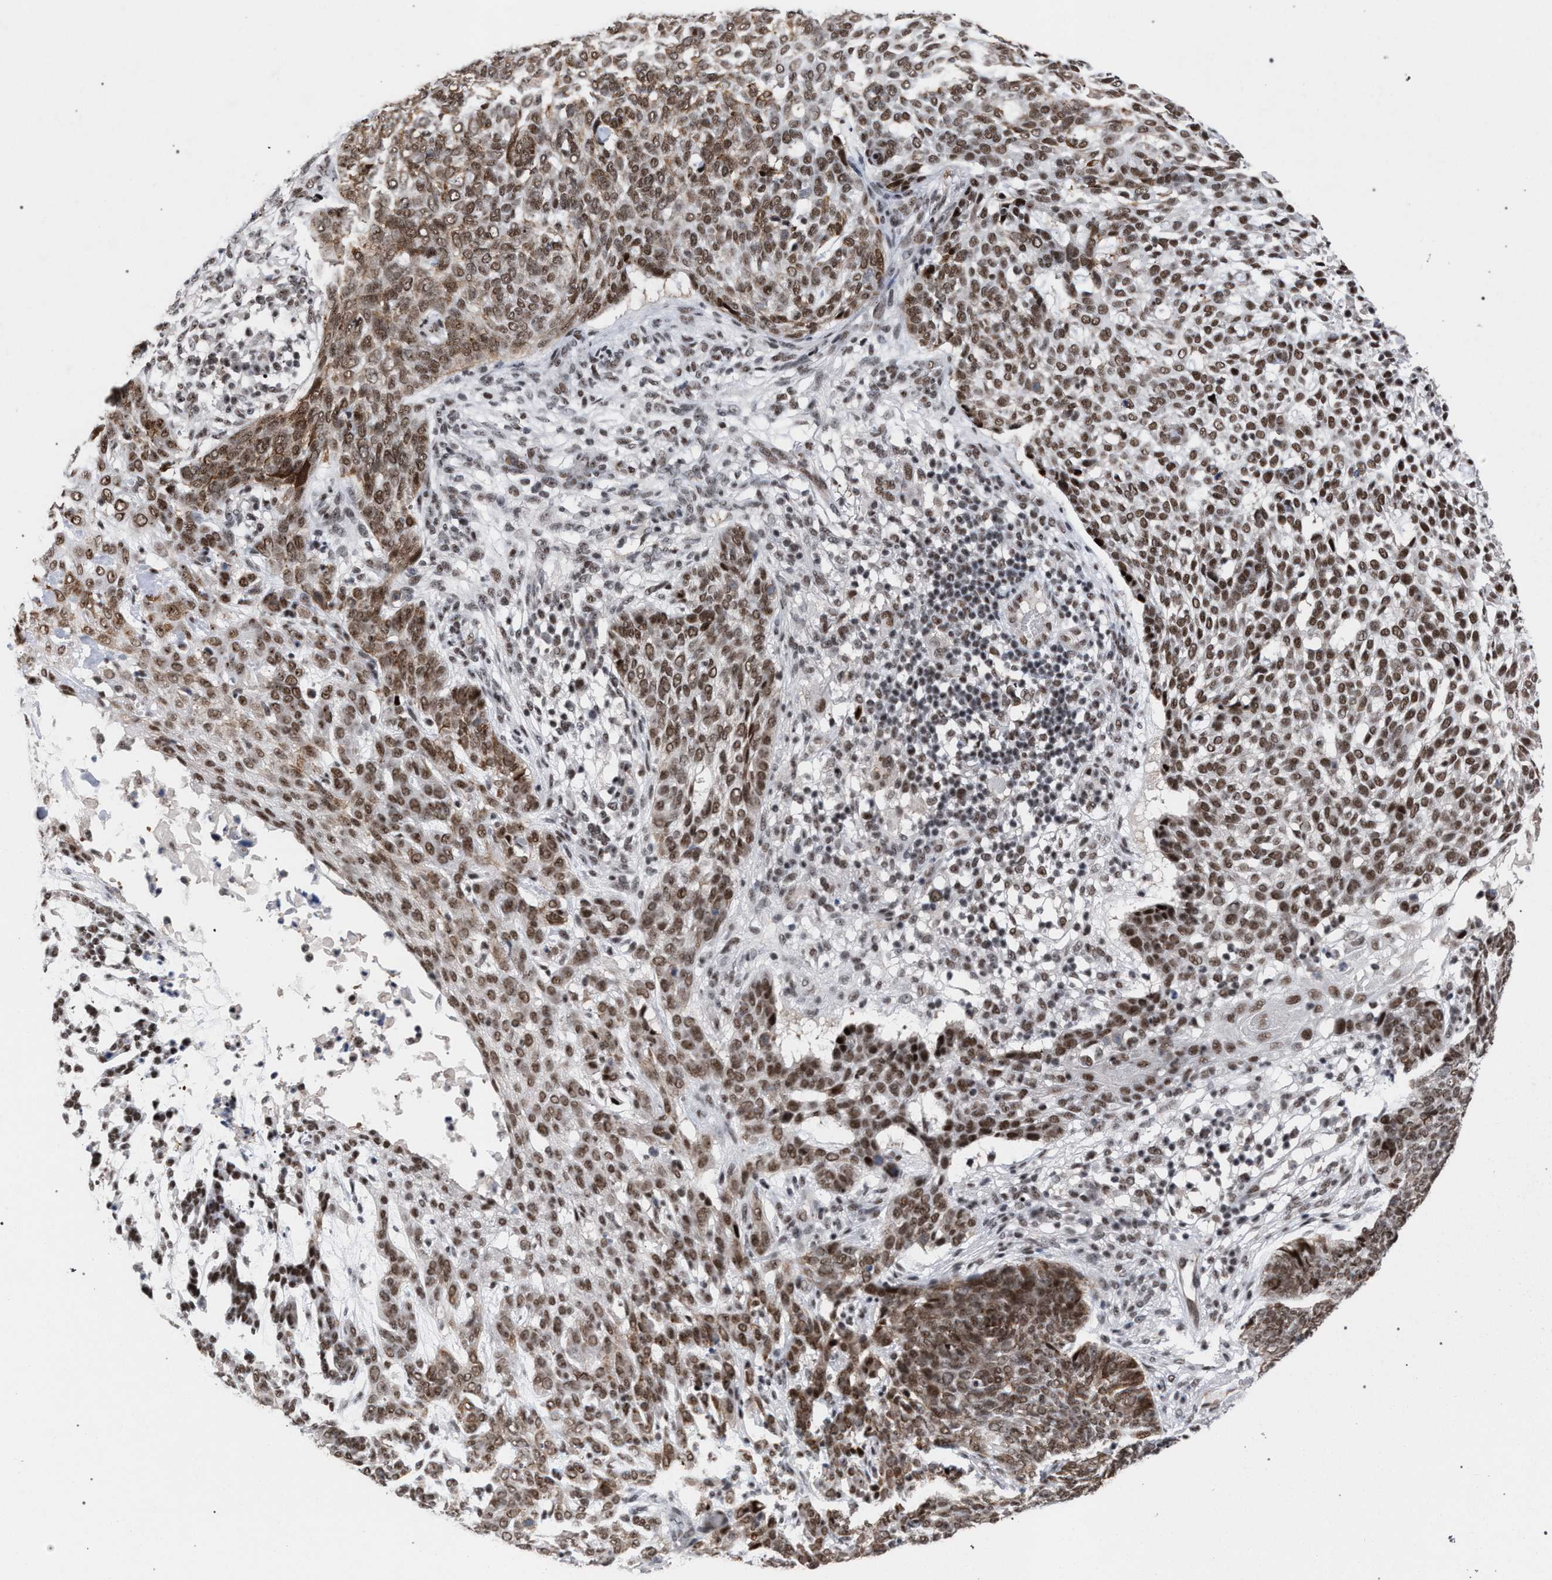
{"staining": {"intensity": "moderate", "quantity": ">75%", "location": "nuclear"}, "tissue": "skin cancer", "cell_type": "Tumor cells", "image_type": "cancer", "snomed": [{"axis": "morphology", "description": "Basal cell carcinoma"}, {"axis": "topography", "description": "Skin"}], "caption": "Skin cancer (basal cell carcinoma) stained with a protein marker displays moderate staining in tumor cells.", "gene": "SCAF4", "patient": {"sex": "female", "age": 64}}